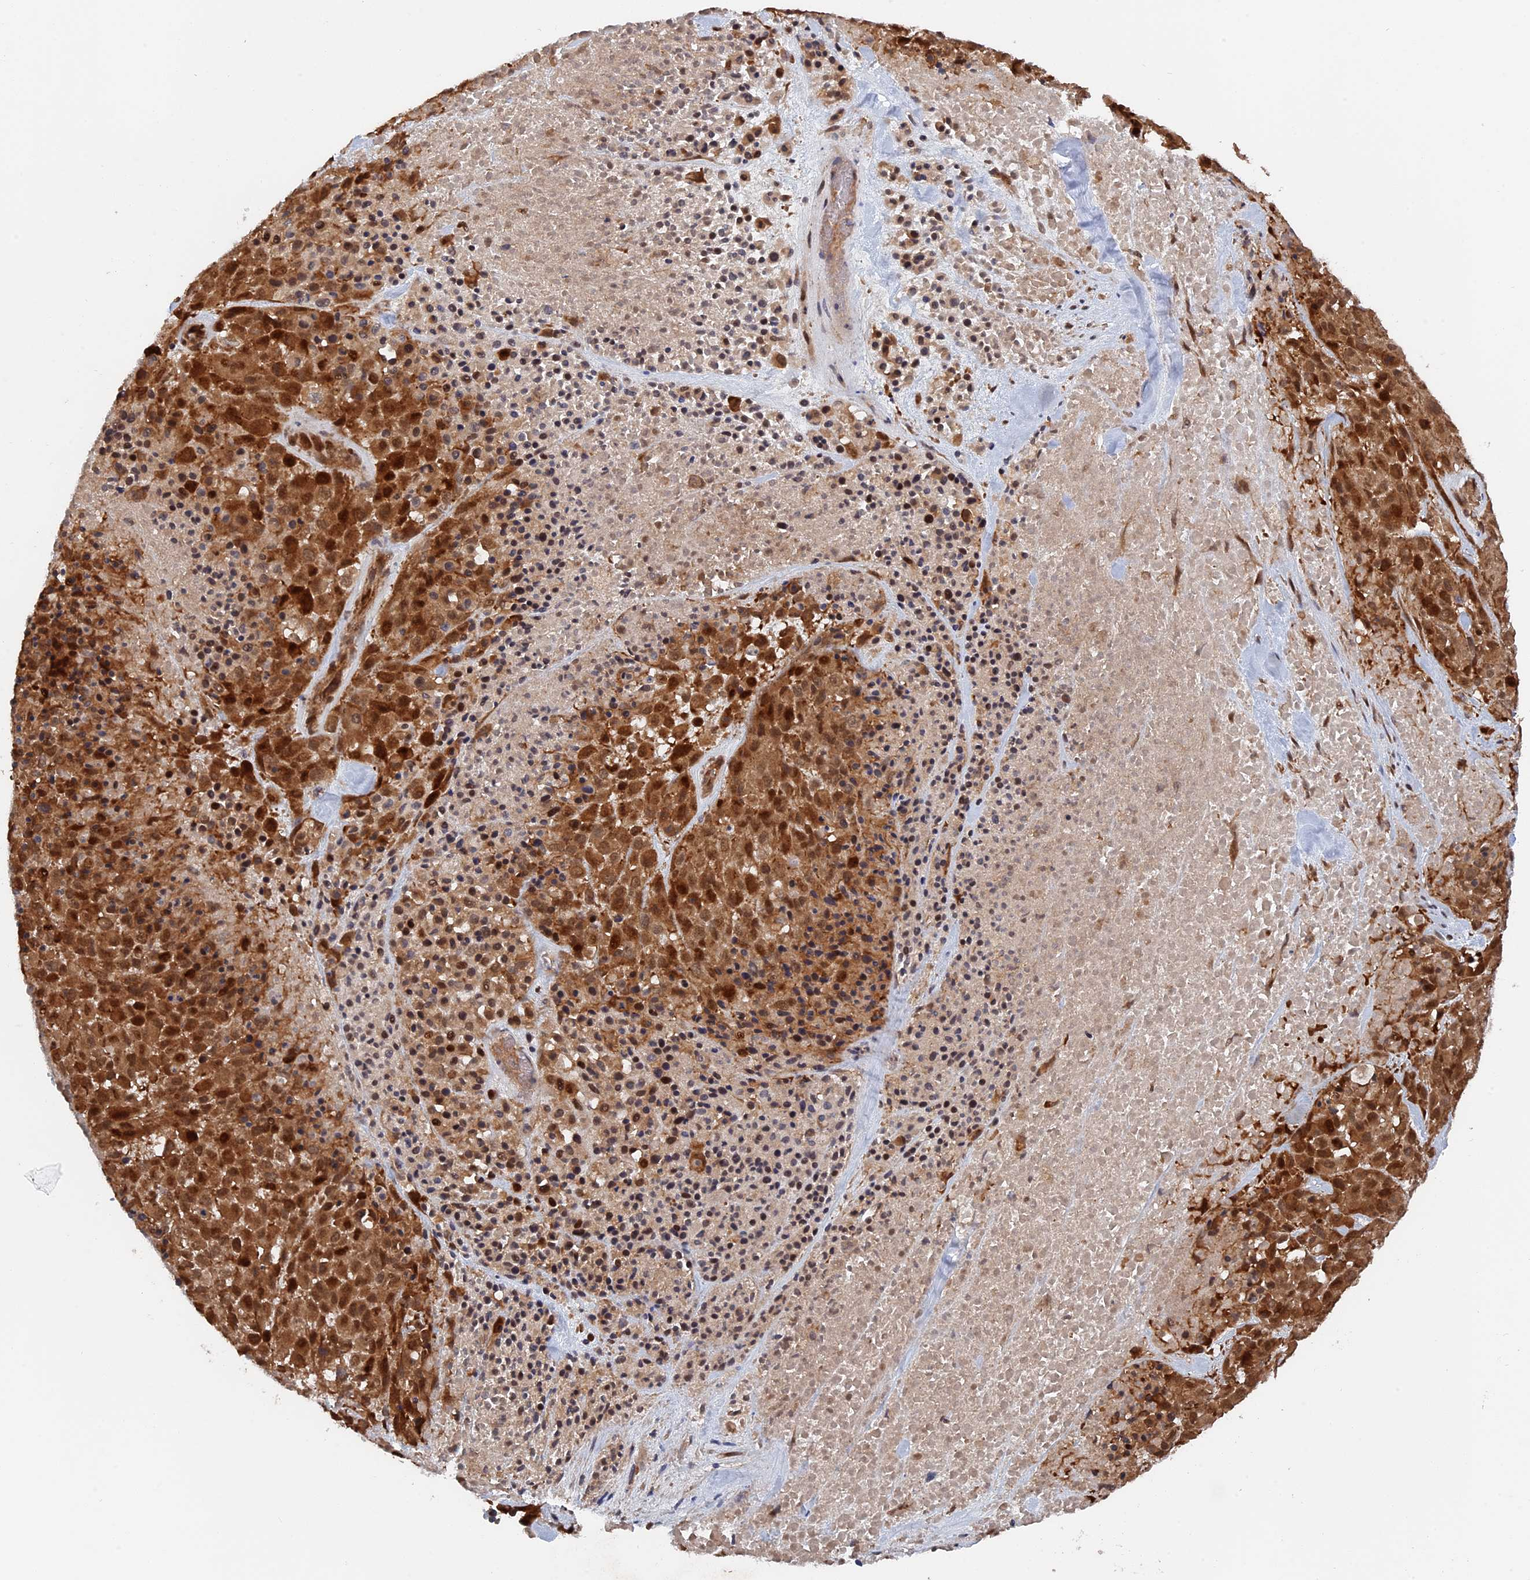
{"staining": {"intensity": "moderate", "quantity": ">75%", "location": "cytoplasmic/membranous,nuclear"}, "tissue": "melanoma", "cell_type": "Tumor cells", "image_type": "cancer", "snomed": [{"axis": "morphology", "description": "Malignant melanoma, Metastatic site"}, {"axis": "topography", "description": "Skin"}], "caption": "The immunohistochemical stain labels moderate cytoplasmic/membranous and nuclear positivity in tumor cells of melanoma tissue.", "gene": "ELOVL6", "patient": {"sex": "female", "age": 81}}